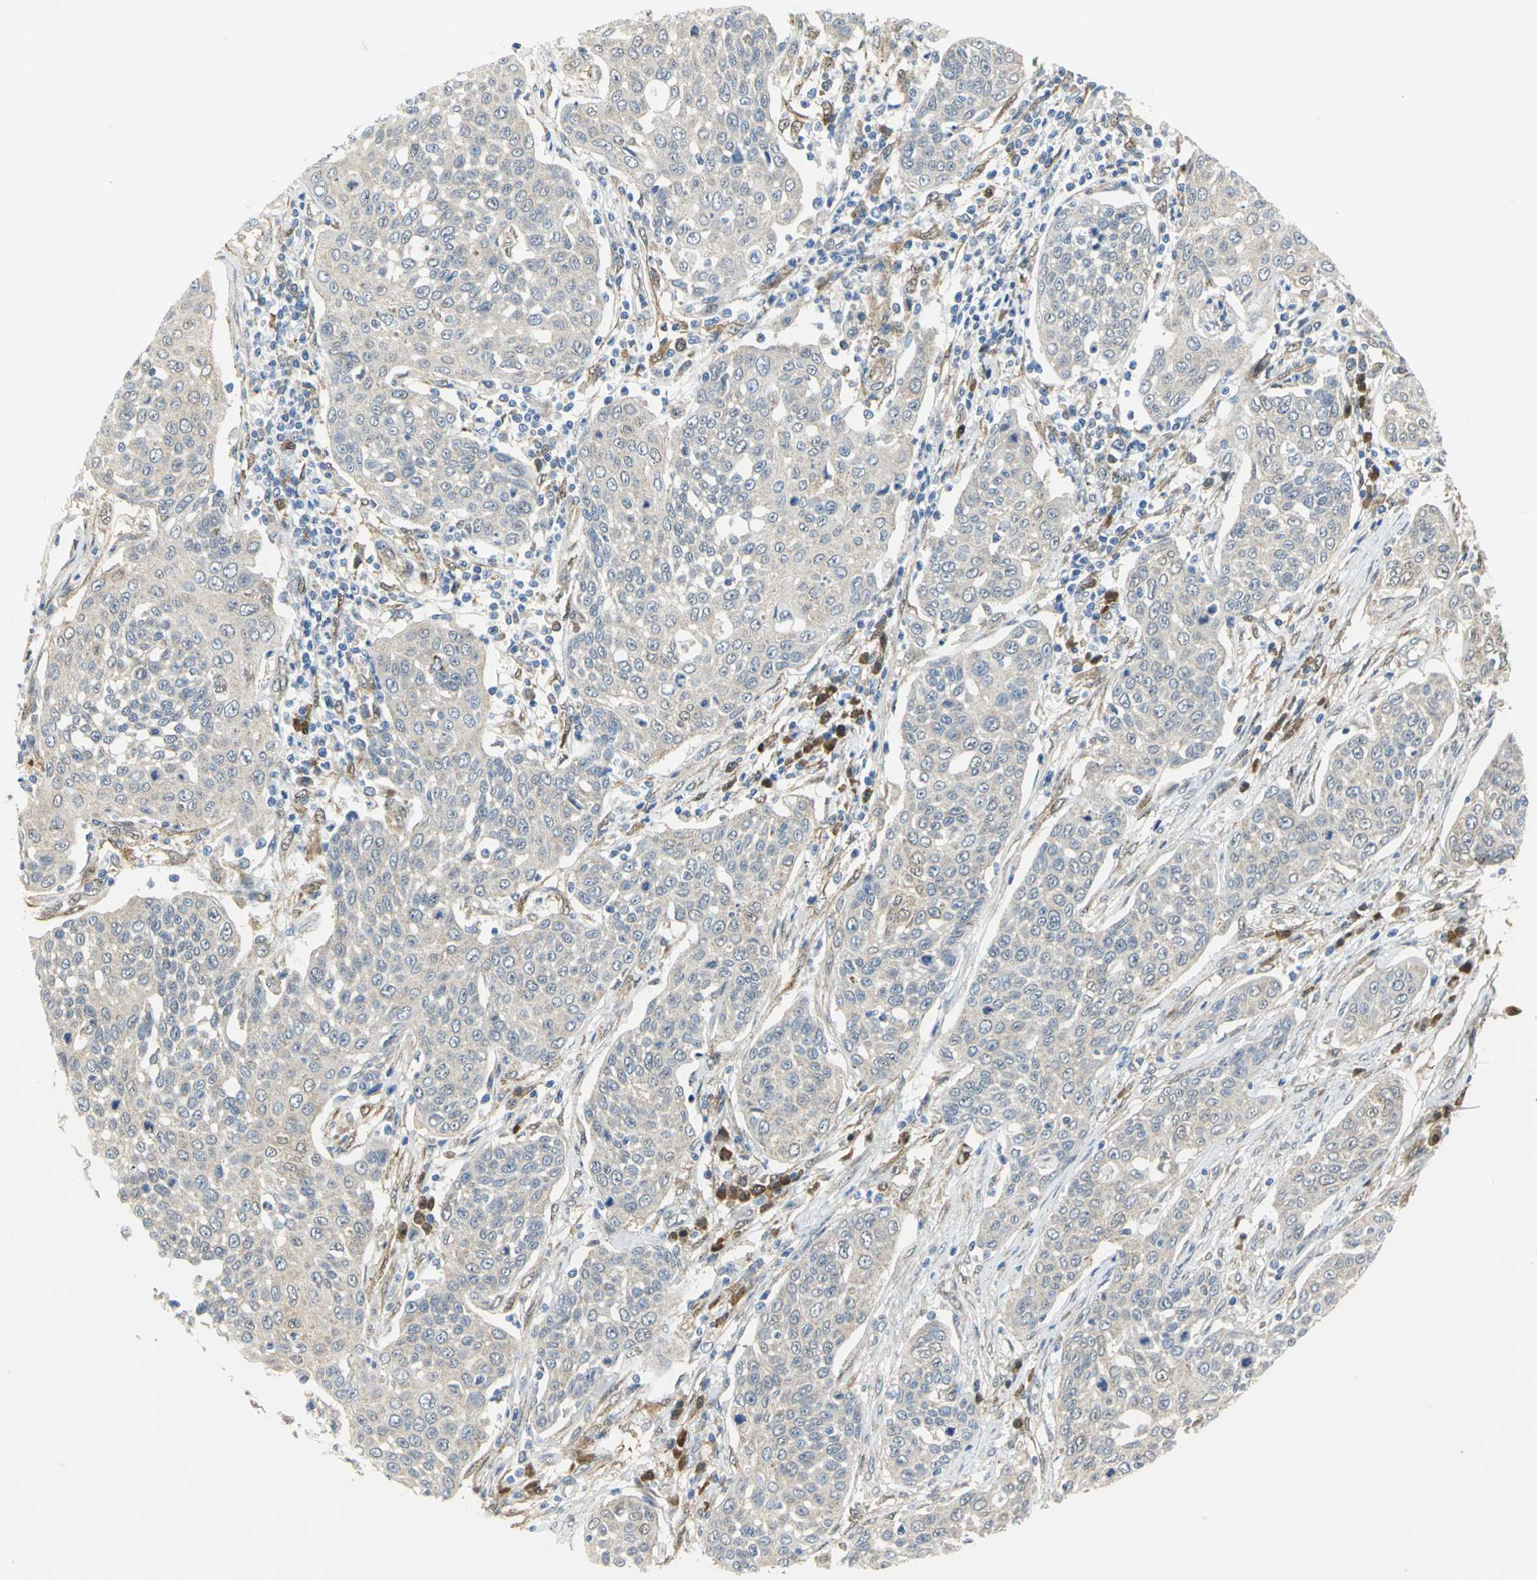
{"staining": {"intensity": "negative", "quantity": "none", "location": "none"}, "tissue": "cervical cancer", "cell_type": "Tumor cells", "image_type": "cancer", "snomed": [{"axis": "morphology", "description": "Squamous cell carcinoma, NOS"}, {"axis": "topography", "description": "Cervix"}], "caption": "Tumor cells show no significant staining in cervical squamous cell carcinoma.", "gene": "PGM3", "patient": {"sex": "female", "age": 34}}